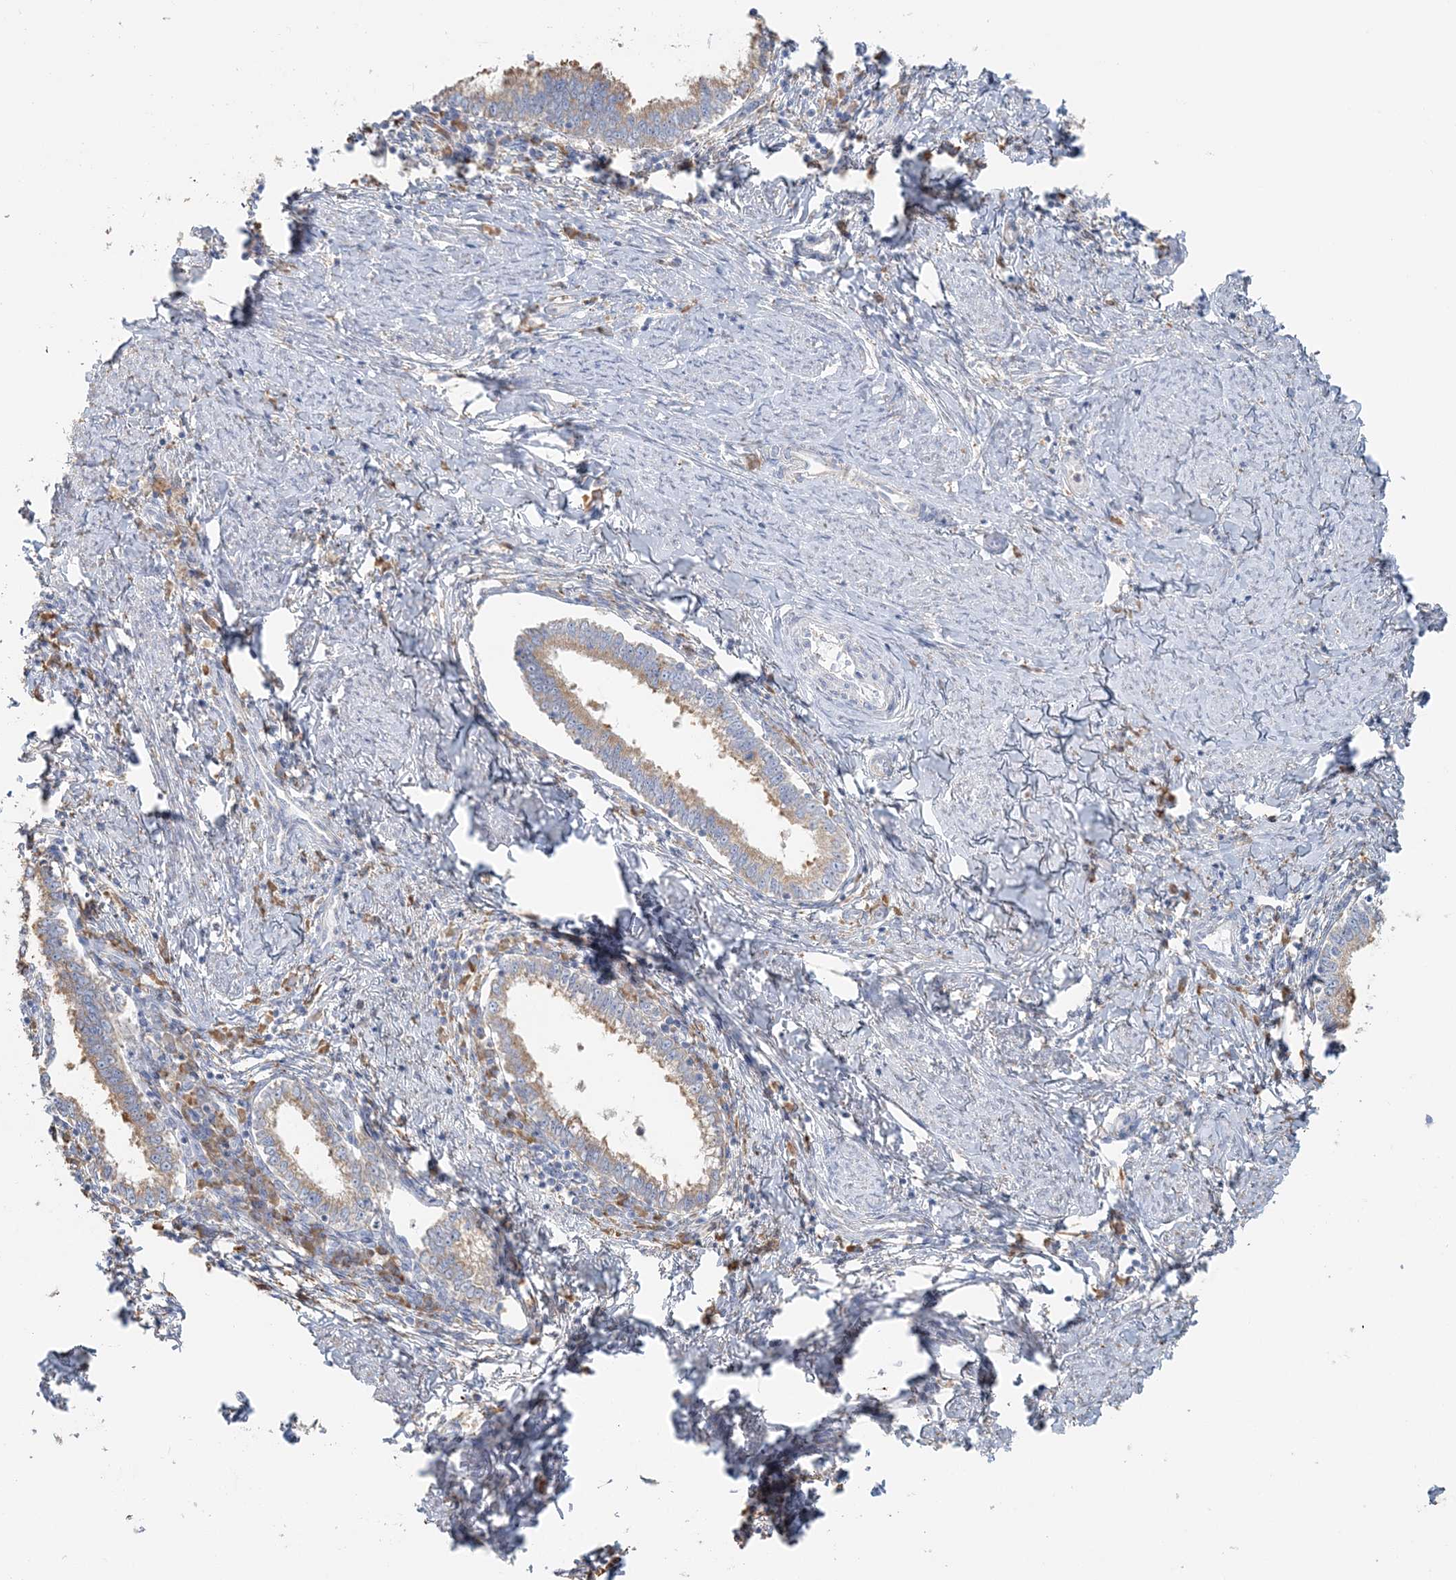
{"staining": {"intensity": "moderate", "quantity": ">75%", "location": "cytoplasmic/membranous"}, "tissue": "cervical cancer", "cell_type": "Tumor cells", "image_type": "cancer", "snomed": [{"axis": "morphology", "description": "Adenocarcinoma, NOS"}, {"axis": "topography", "description": "Cervix"}], "caption": "Immunohistochemistry (DAB (3,3'-diaminobenzidine)) staining of human cervical cancer displays moderate cytoplasmic/membranous protein expression in about >75% of tumor cells. The staining was performed using DAB, with brown indicating positive protein expression. Nuclei are stained blue with hematoxylin.", "gene": "TBC1D5", "patient": {"sex": "female", "age": 36}}